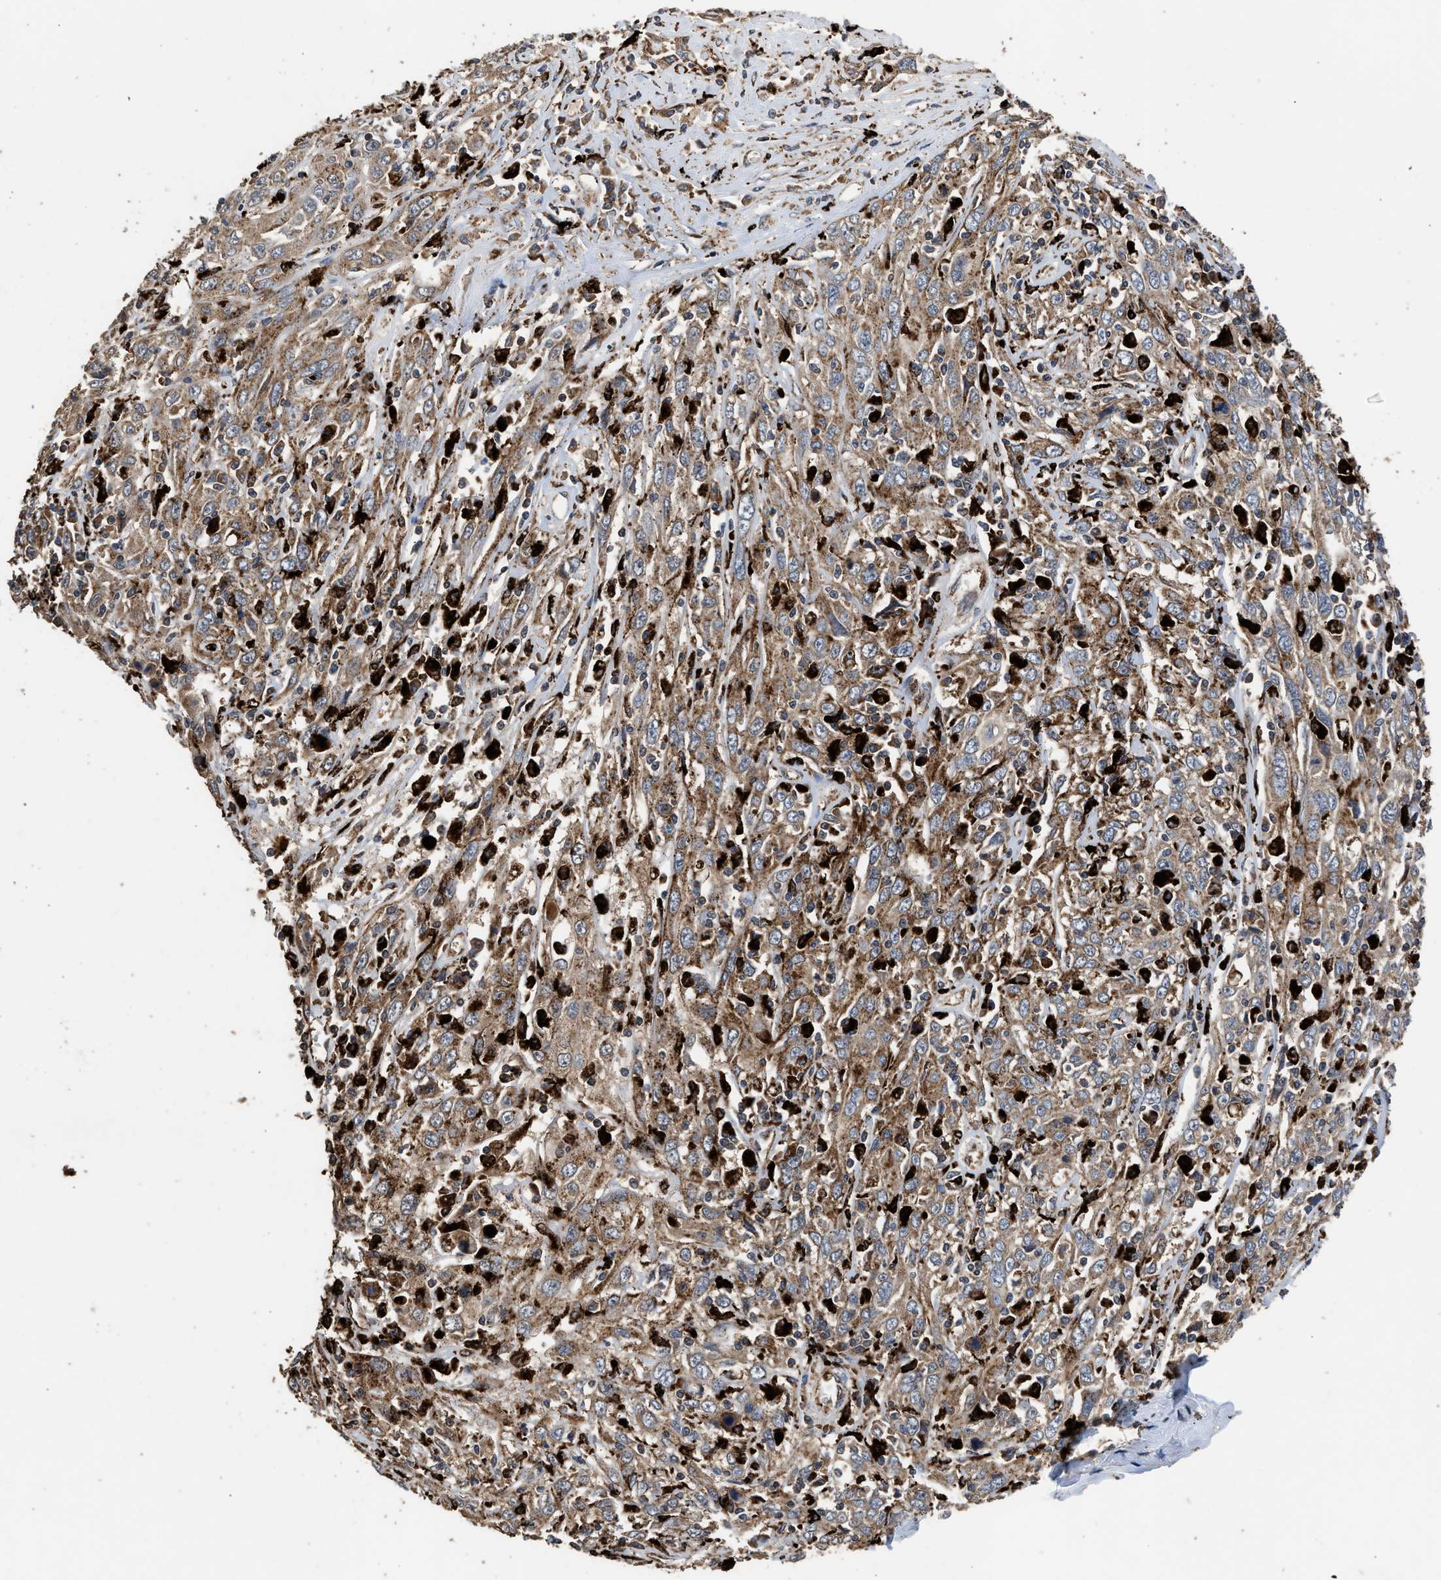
{"staining": {"intensity": "moderate", "quantity": ">75%", "location": "cytoplasmic/membranous"}, "tissue": "cervical cancer", "cell_type": "Tumor cells", "image_type": "cancer", "snomed": [{"axis": "morphology", "description": "Squamous cell carcinoma, NOS"}, {"axis": "topography", "description": "Cervix"}], "caption": "High-magnification brightfield microscopy of cervical squamous cell carcinoma stained with DAB (3,3'-diaminobenzidine) (brown) and counterstained with hematoxylin (blue). tumor cells exhibit moderate cytoplasmic/membranous expression is appreciated in approximately>75% of cells.", "gene": "CTSV", "patient": {"sex": "female", "age": 46}}